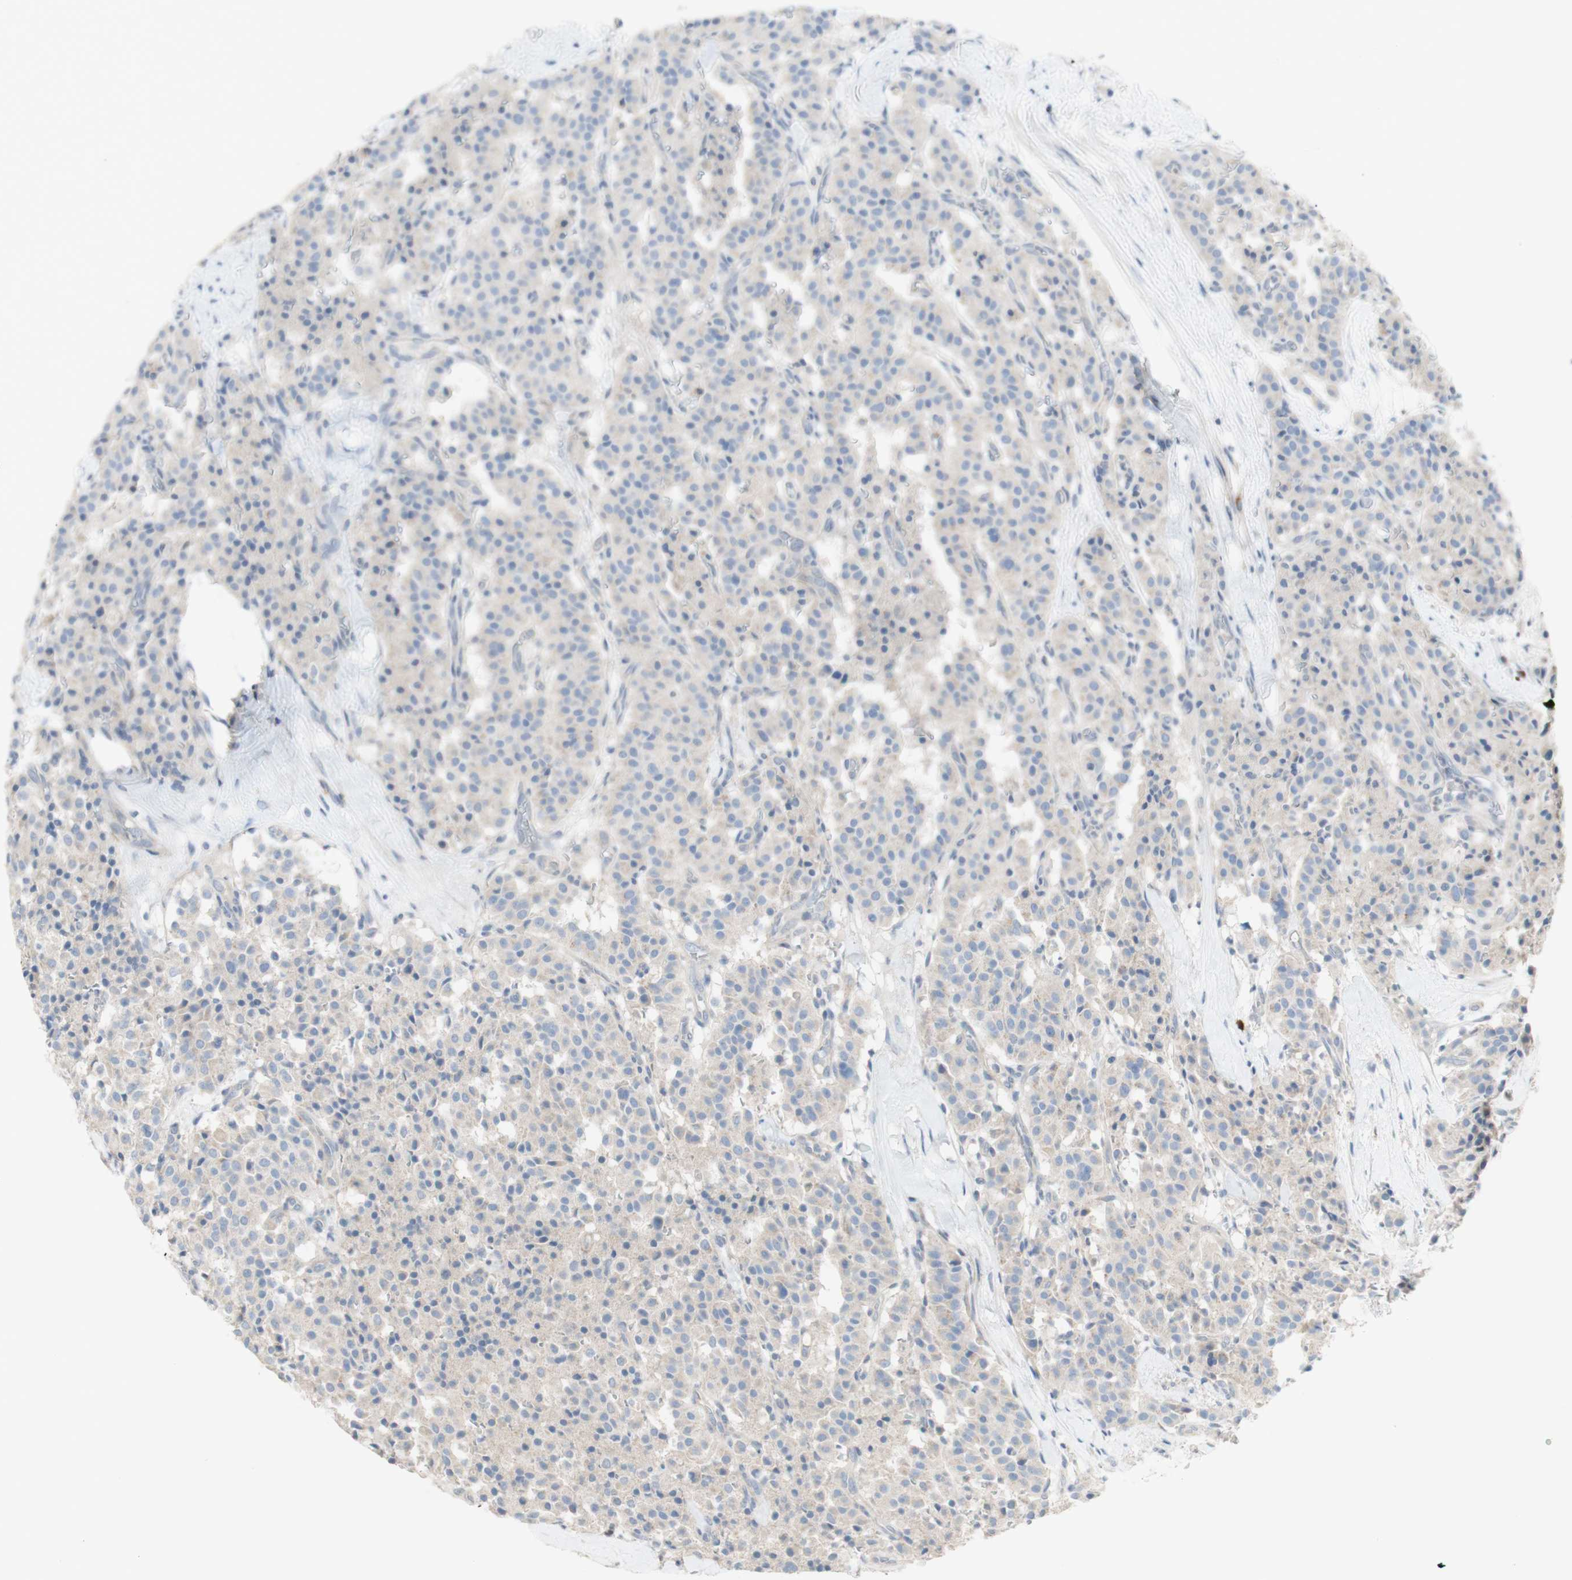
{"staining": {"intensity": "weak", "quantity": "25%-75%", "location": "cytoplasmic/membranous"}, "tissue": "carcinoid", "cell_type": "Tumor cells", "image_type": "cancer", "snomed": [{"axis": "morphology", "description": "Carcinoid, malignant, NOS"}, {"axis": "topography", "description": "Lung"}], "caption": "This is an image of immunohistochemistry (IHC) staining of carcinoid, which shows weak positivity in the cytoplasmic/membranous of tumor cells.", "gene": "MANEA", "patient": {"sex": "male", "age": 30}}